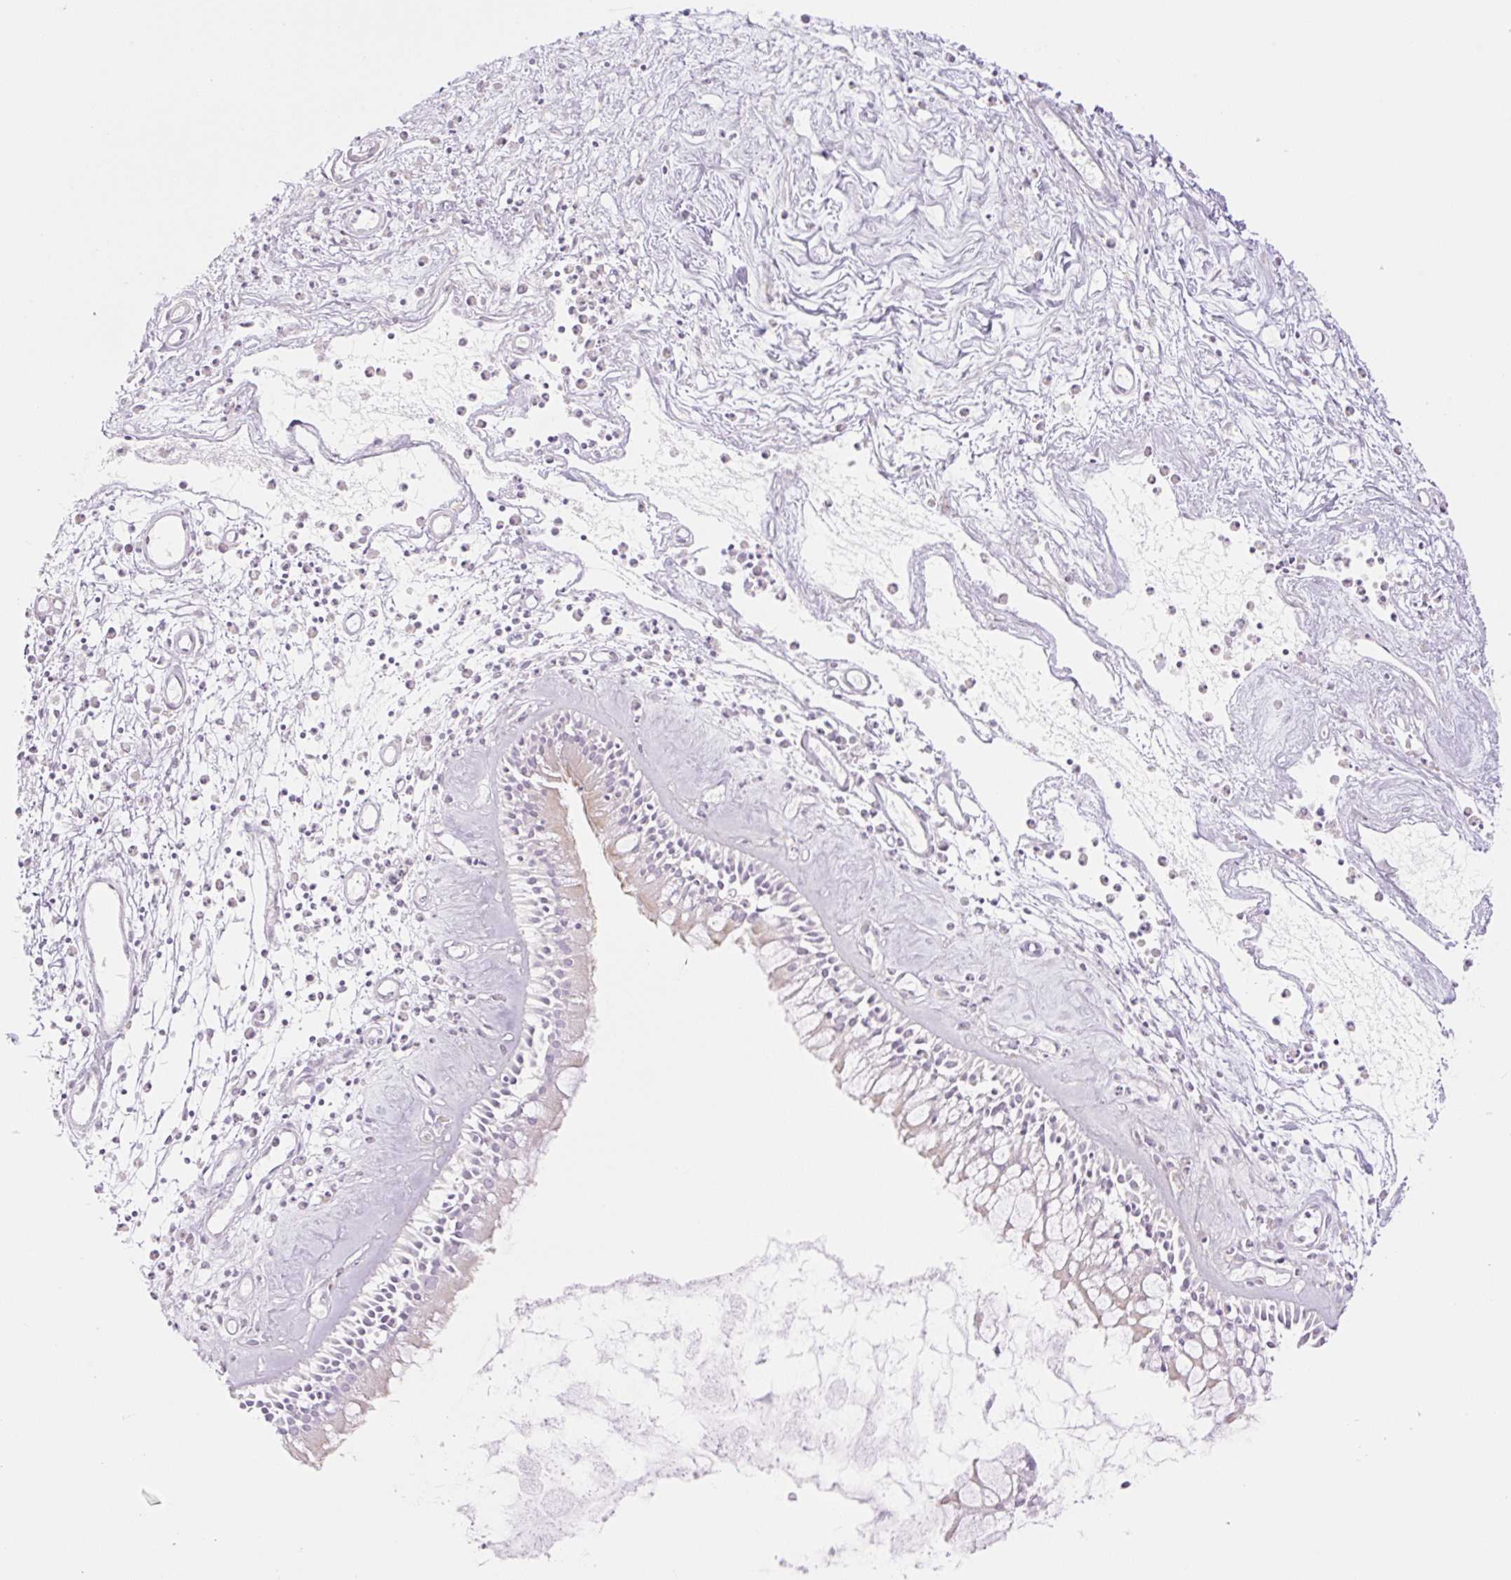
{"staining": {"intensity": "weak", "quantity": "<25%", "location": "cytoplasmic/membranous"}, "tissue": "nasopharynx", "cell_type": "Respiratory epithelial cells", "image_type": "normal", "snomed": [{"axis": "morphology", "description": "Normal tissue, NOS"}, {"axis": "morphology", "description": "Inflammation, NOS"}, {"axis": "topography", "description": "Nasopharynx"}], "caption": "Respiratory epithelial cells are negative for protein expression in unremarkable human nasopharynx. Nuclei are stained in blue.", "gene": "COL5A1", "patient": {"sex": "male", "age": 61}}